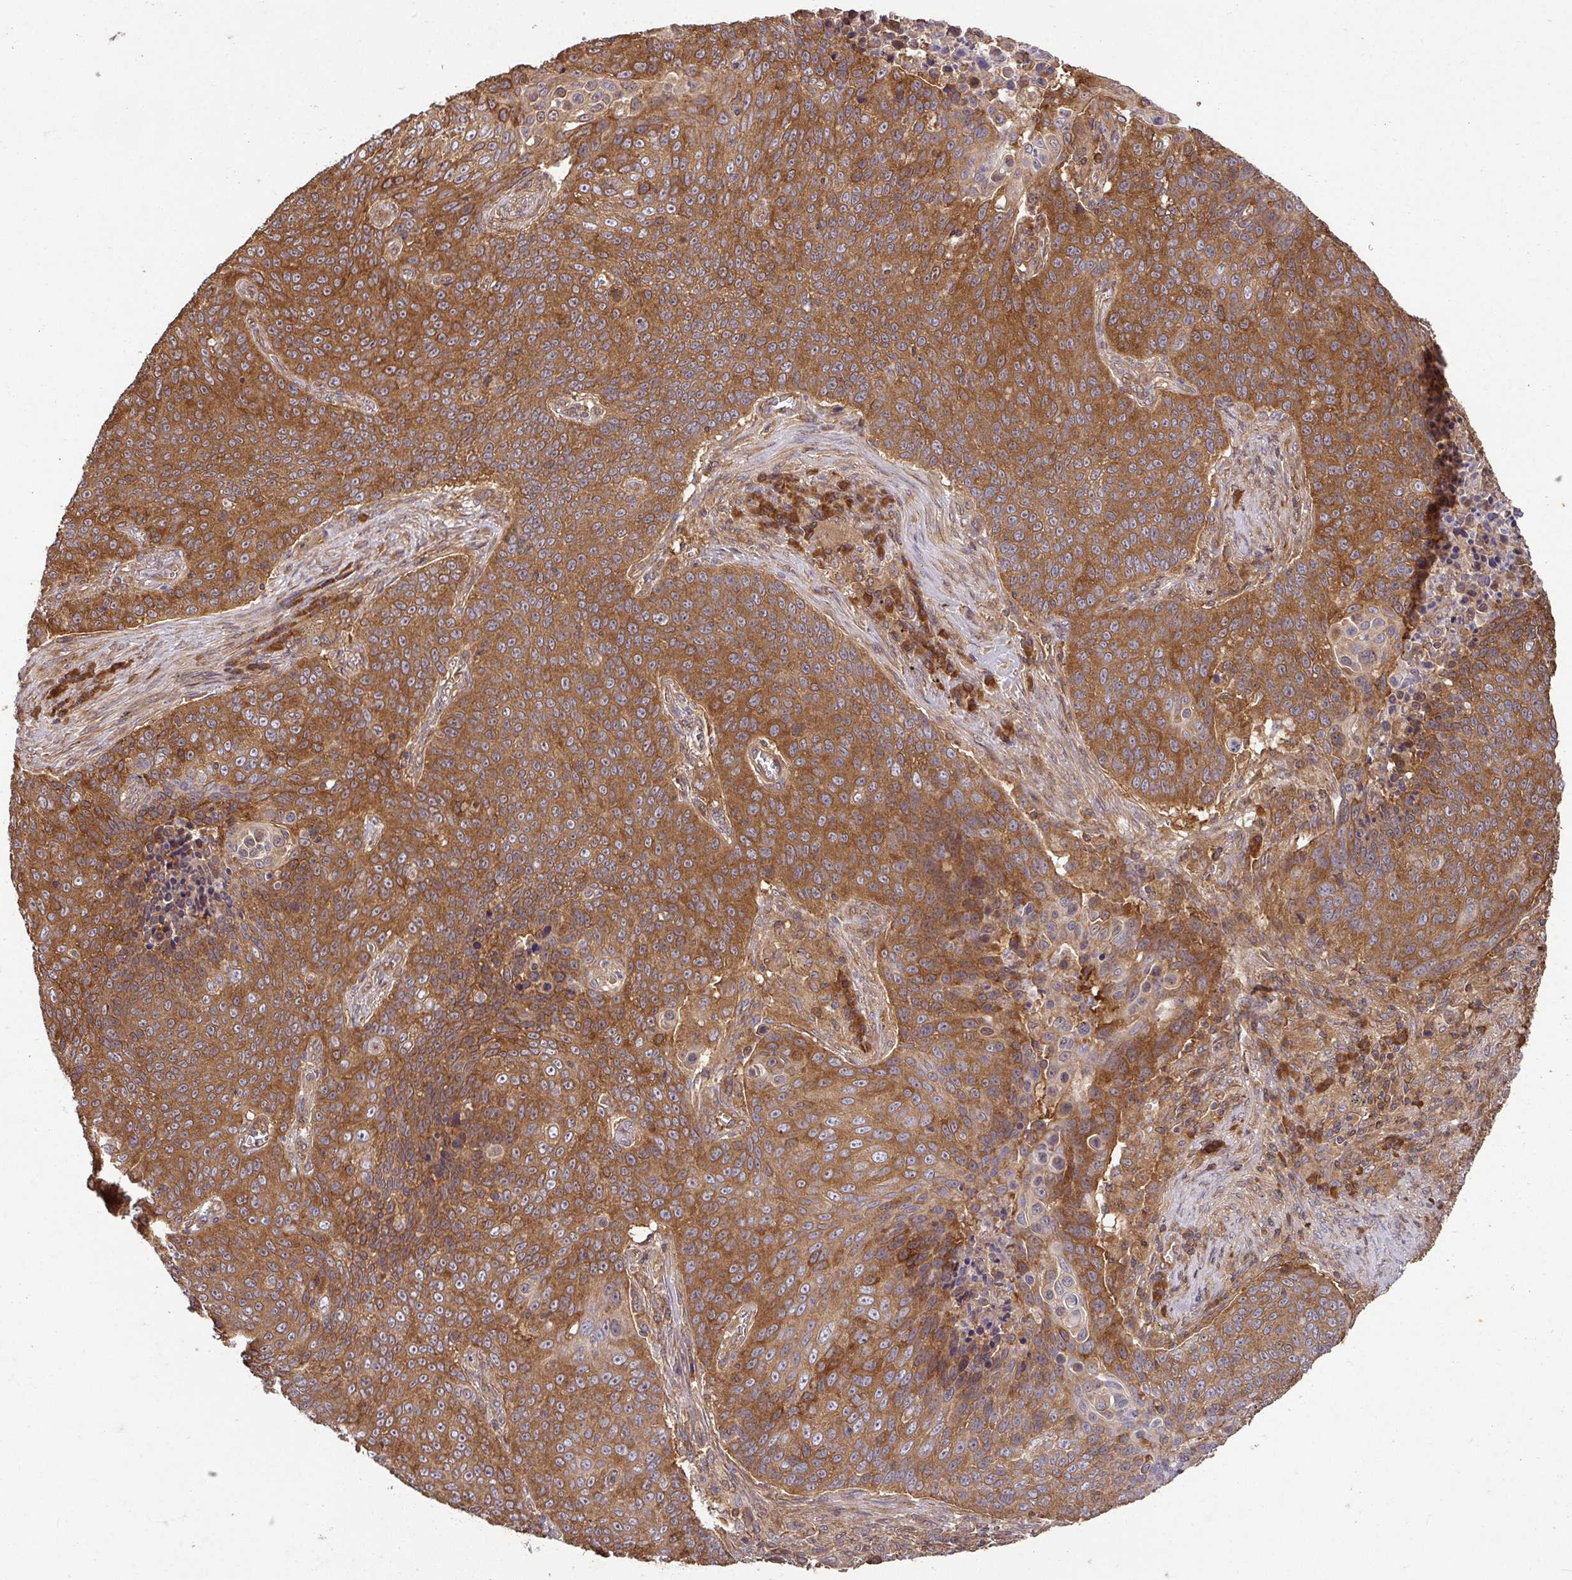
{"staining": {"intensity": "moderate", "quantity": ">75%", "location": "cytoplasmic/membranous"}, "tissue": "lung cancer", "cell_type": "Tumor cells", "image_type": "cancer", "snomed": [{"axis": "morphology", "description": "Squamous cell carcinoma, NOS"}, {"axis": "topography", "description": "Lung"}], "caption": "Lung cancer (squamous cell carcinoma) was stained to show a protein in brown. There is medium levels of moderate cytoplasmic/membranous expression in about >75% of tumor cells.", "gene": "GSPT1", "patient": {"sex": "male", "age": 78}}